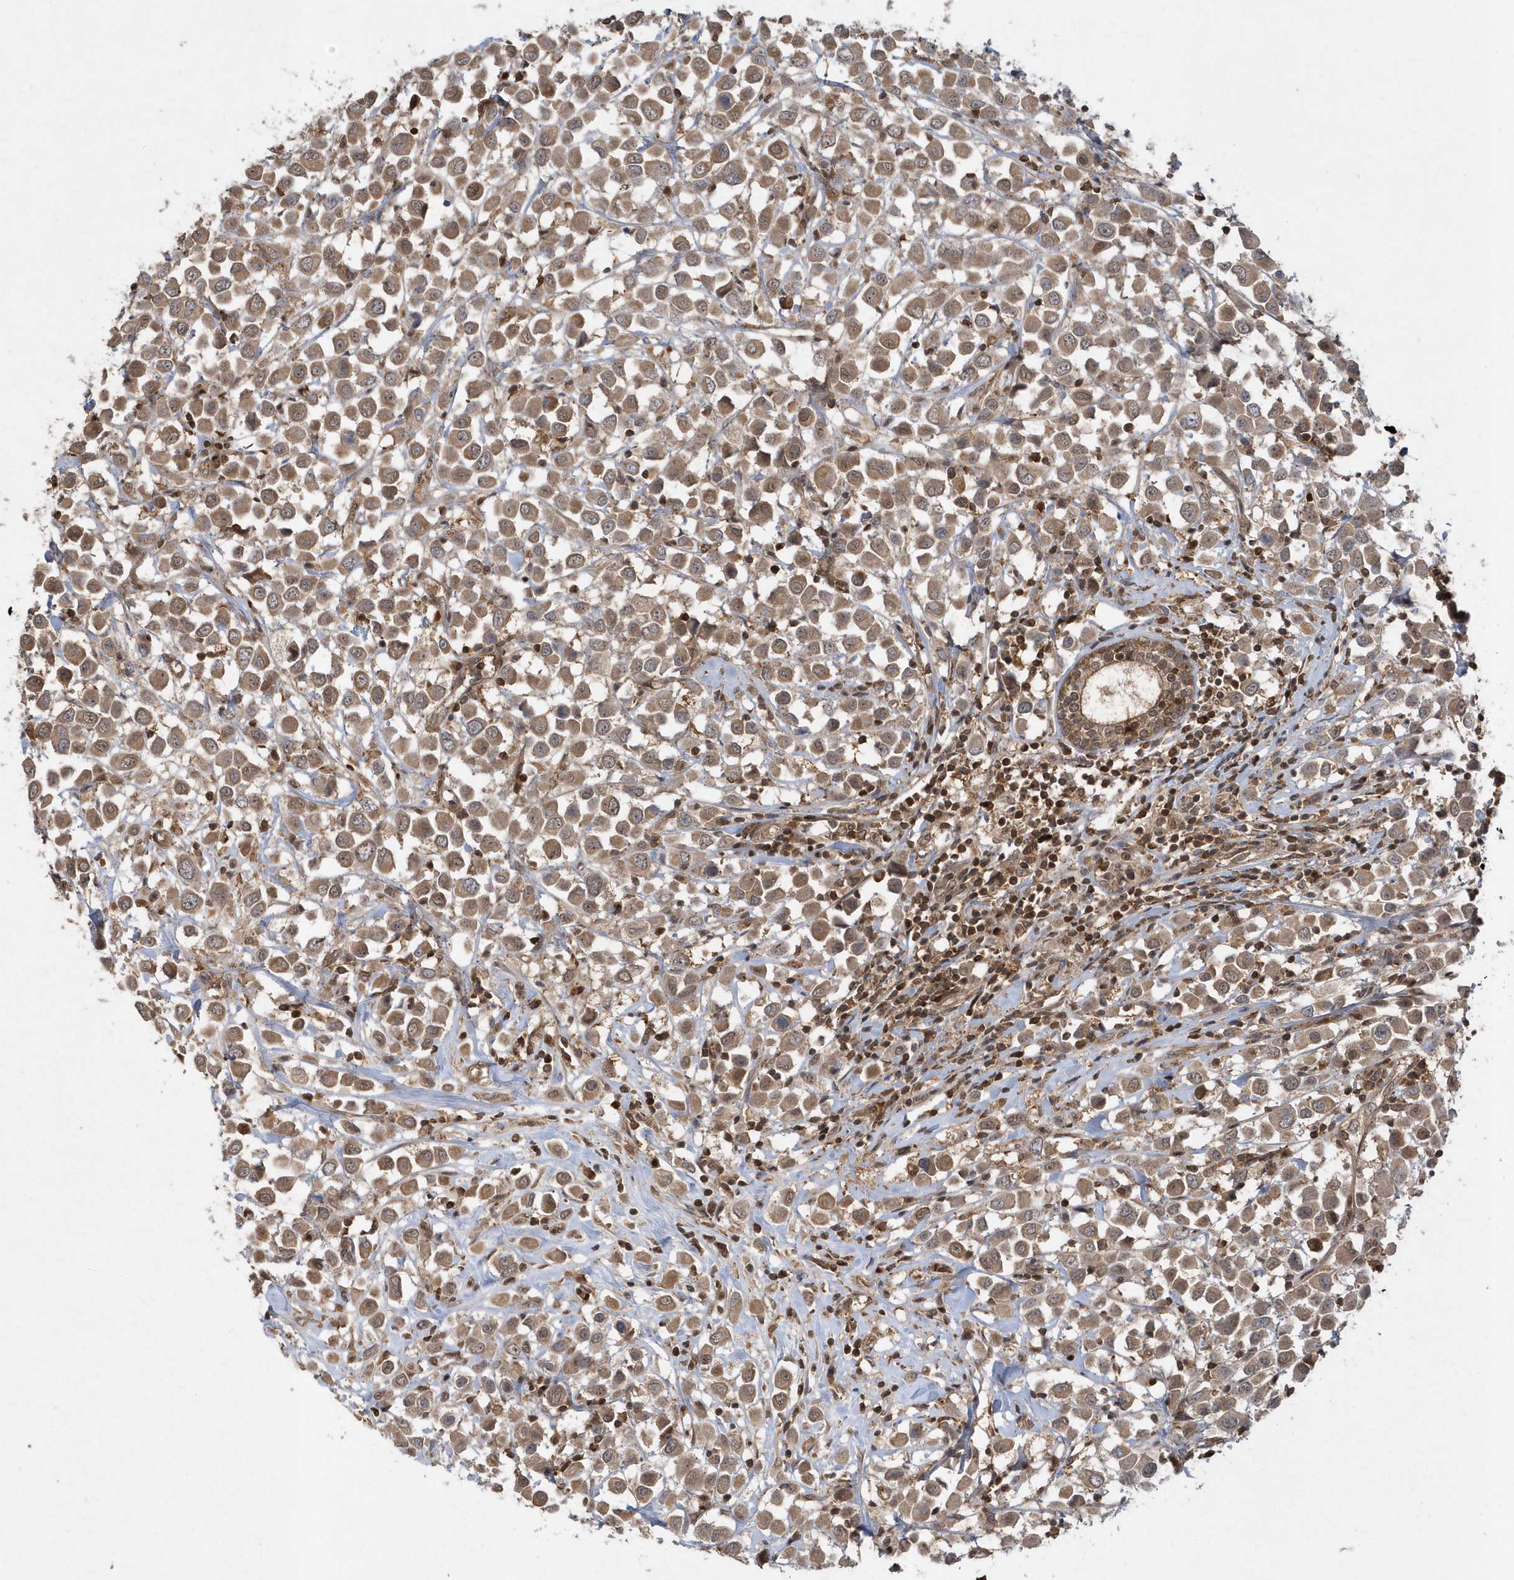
{"staining": {"intensity": "moderate", "quantity": ">75%", "location": "cytoplasmic/membranous"}, "tissue": "breast cancer", "cell_type": "Tumor cells", "image_type": "cancer", "snomed": [{"axis": "morphology", "description": "Duct carcinoma"}, {"axis": "topography", "description": "Breast"}], "caption": "A micrograph of human breast cancer stained for a protein reveals moderate cytoplasmic/membranous brown staining in tumor cells.", "gene": "ACYP1", "patient": {"sex": "female", "age": 61}}